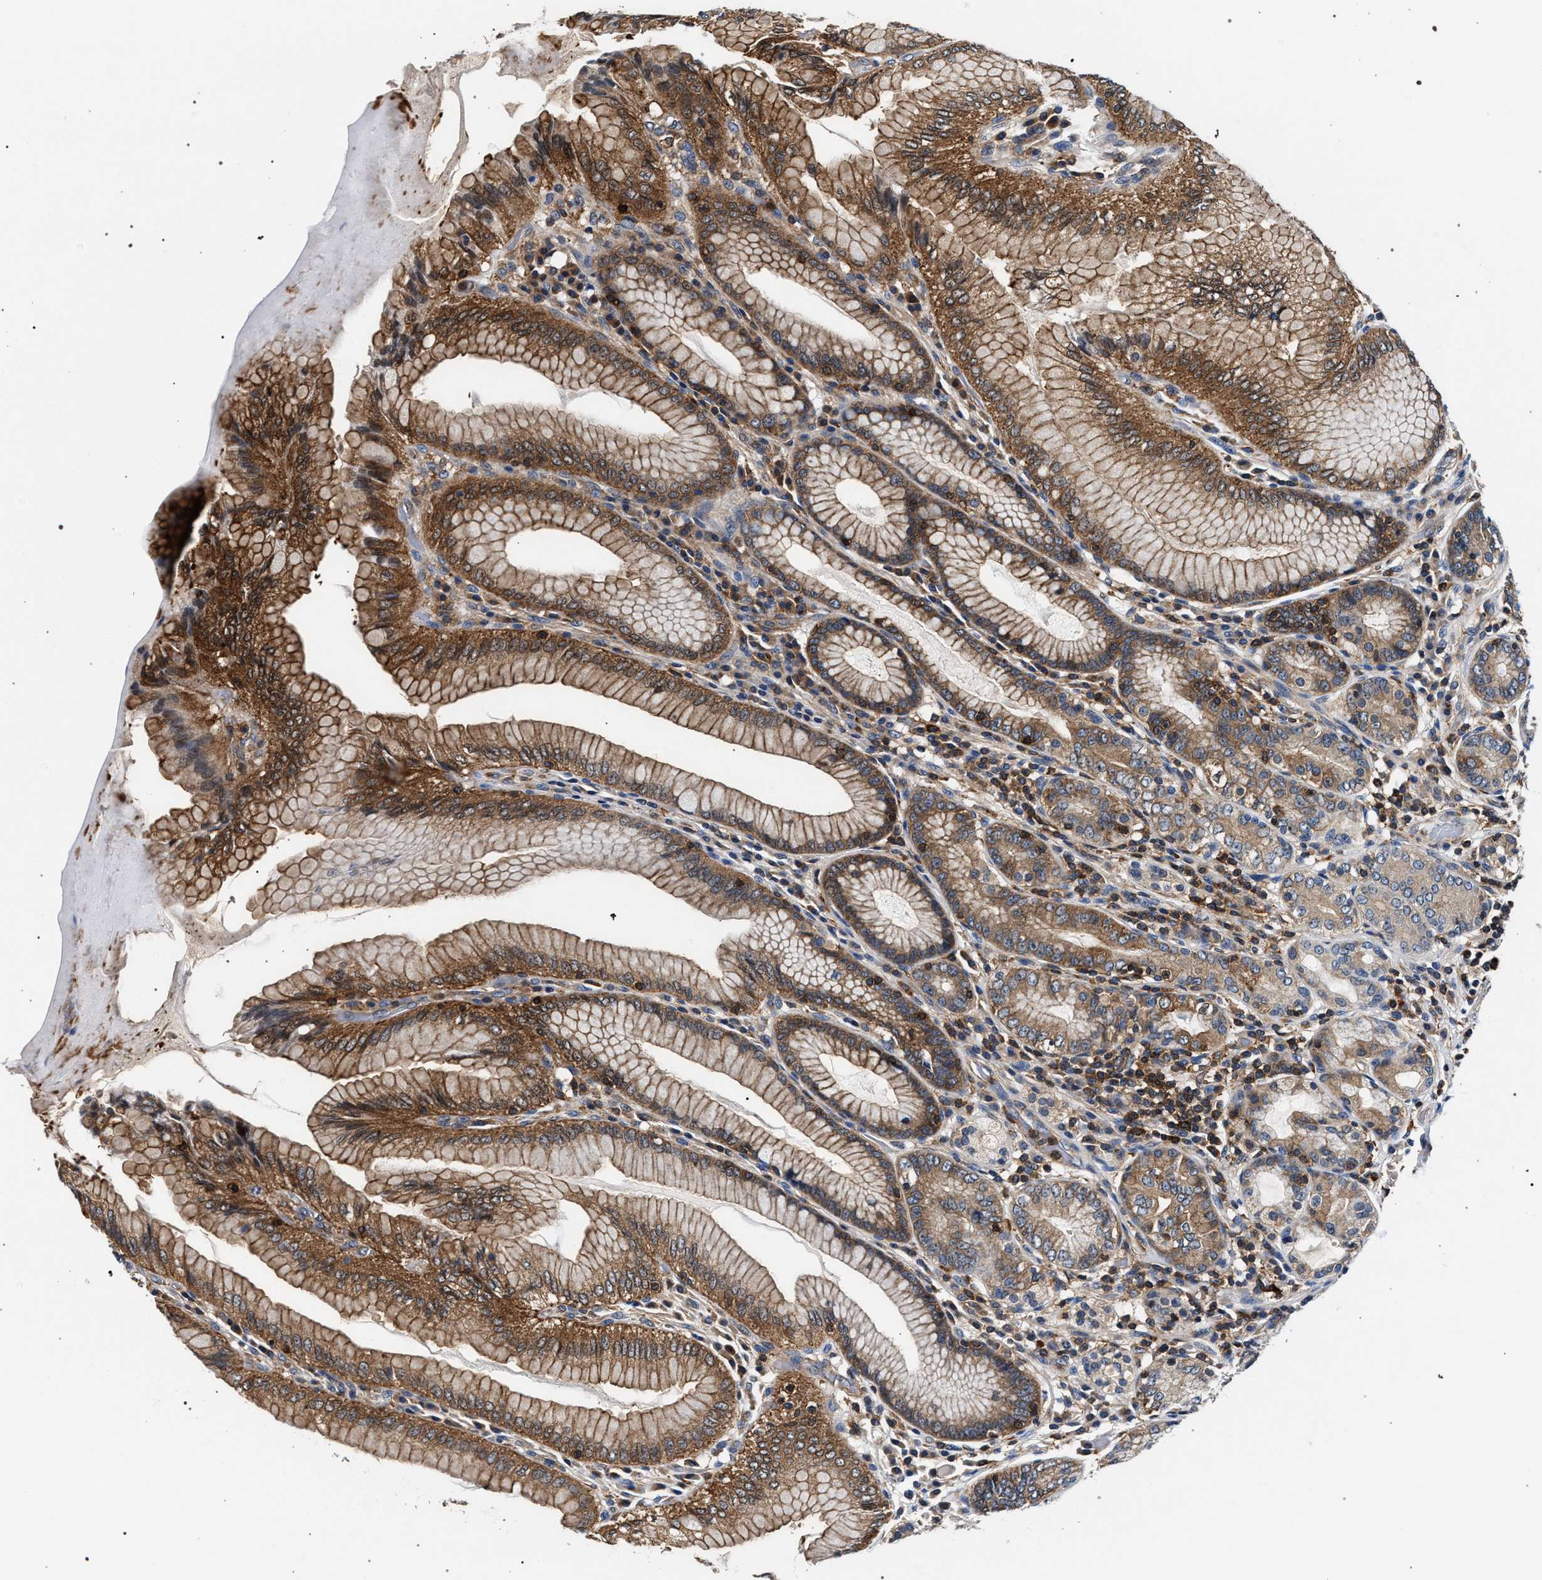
{"staining": {"intensity": "strong", "quantity": ">75%", "location": "cytoplasmic/membranous"}, "tissue": "stomach", "cell_type": "Glandular cells", "image_type": "normal", "snomed": [{"axis": "morphology", "description": "Normal tissue, NOS"}, {"axis": "topography", "description": "Stomach, lower"}], "caption": "The histopathology image exhibits immunohistochemical staining of unremarkable stomach. There is strong cytoplasmic/membranous staining is present in about >75% of glandular cells. (Stains: DAB in brown, nuclei in blue, Microscopy: brightfield microscopy at high magnification).", "gene": "LASP1", "patient": {"sex": "female", "age": 76}}